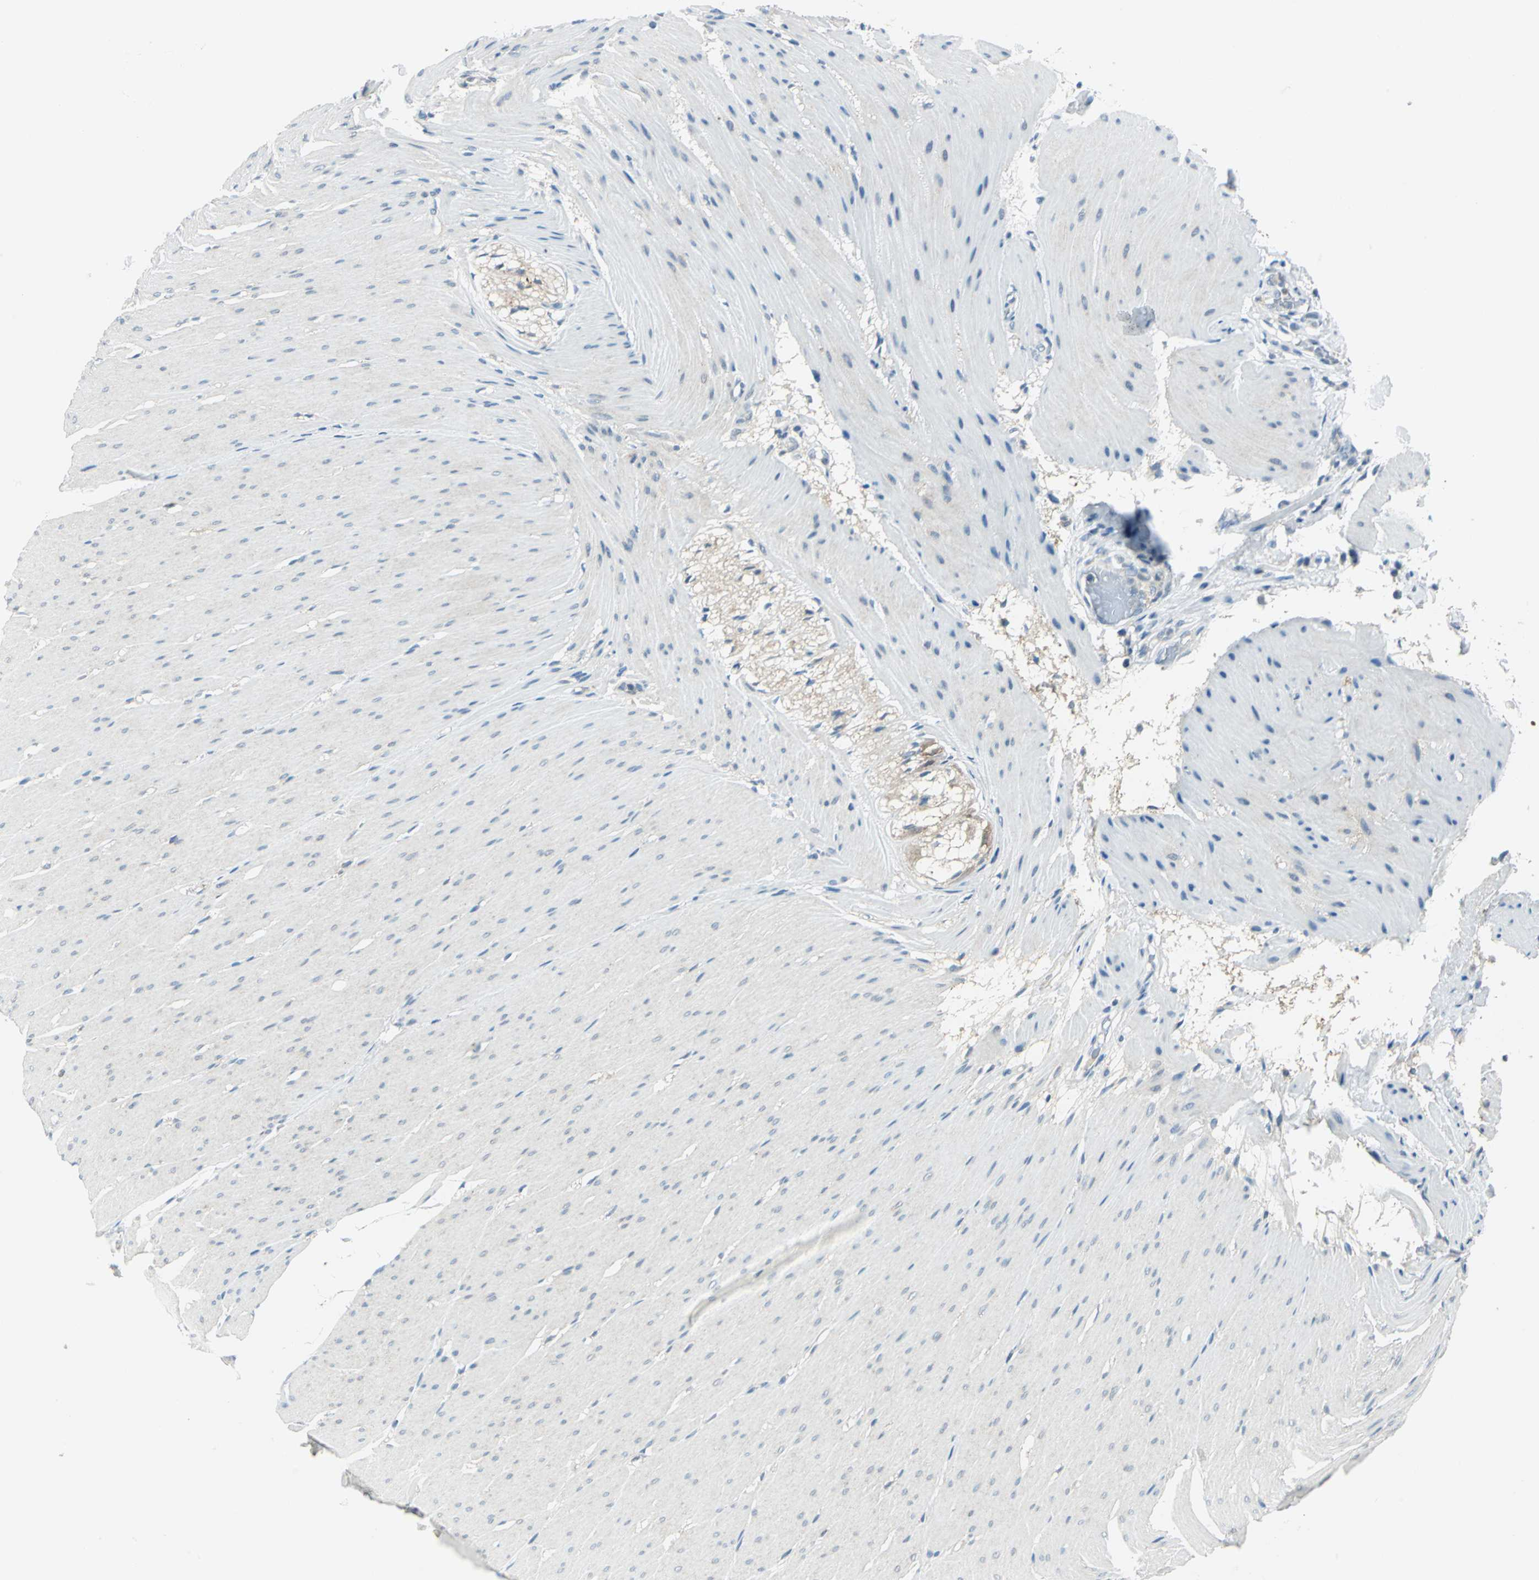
{"staining": {"intensity": "negative", "quantity": "none", "location": "none"}, "tissue": "smooth muscle", "cell_type": "Smooth muscle cells", "image_type": "normal", "snomed": [{"axis": "morphology", "description": "Normal tissue, NOS"}, {"axis": "topography", "description": "Smooth muscle"}, {"axis": "topography", "description": "Colon"}], "caption": "Immunohistochemical staining of benign human smooth muscle exhibits no significant expression in smooth muscle cells.", "gene": "ALDOA", "patient": {"sex": "male", "age": 67}}